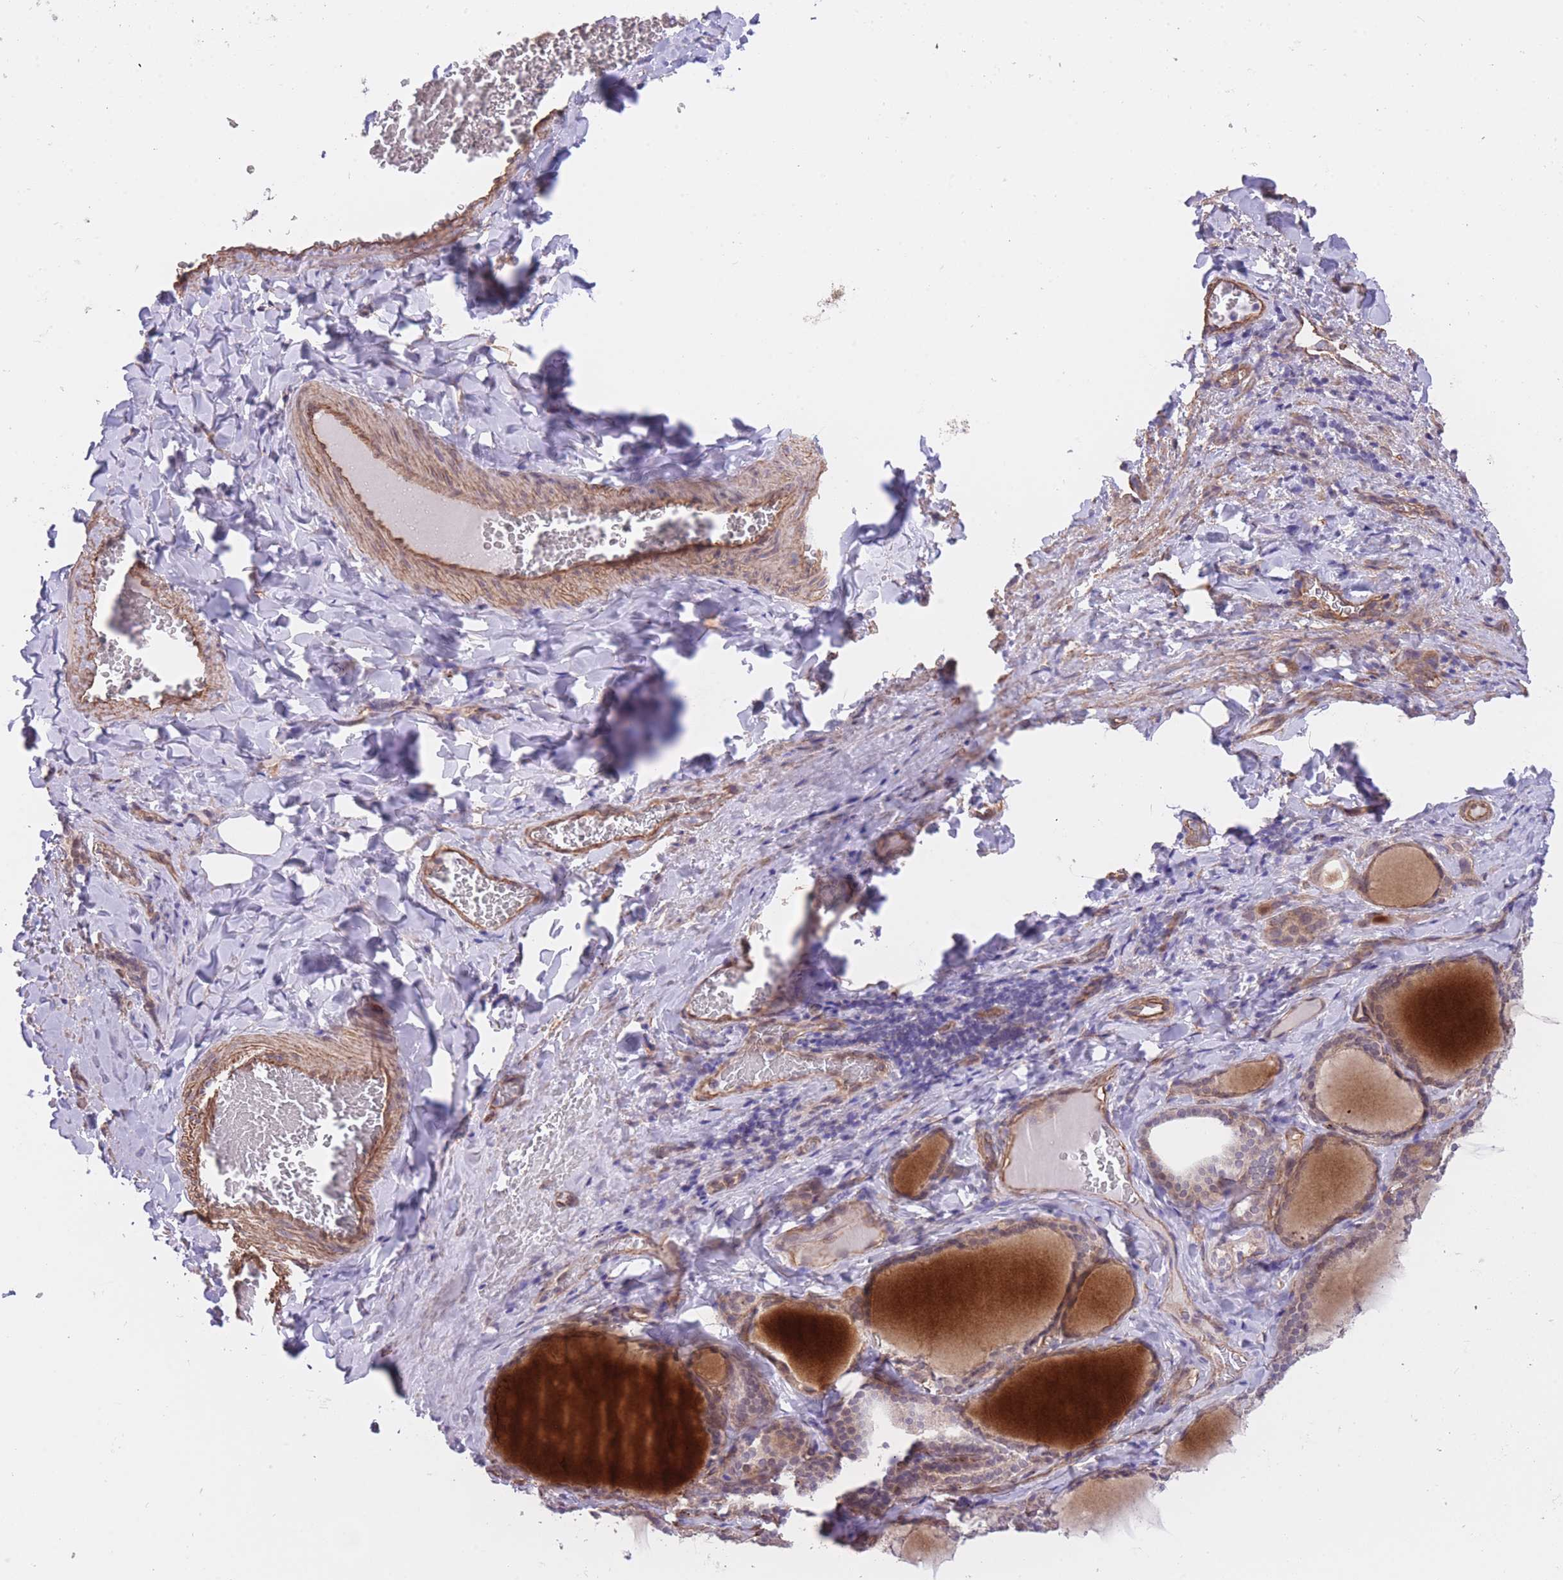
{"staining": {"intensity": "weak", "quantity": ">75%", "location": "cytoplasmic/membranous"}, "tissue": "thyroid gland", "cell_type": "Glandular cells", "image_type": "normal", "snomed": [{"axis": "morphology", "description": "Normal tissue, NOS"}, {"axis": "topography", "description": "Thyroid gland"}], "caption": "Protein staining of unremarkable thyroid gland displays weak cytoplasmic/membranous staining in about >75% of glandular cells.", "gene": "QTRT1", "patient": {"sex": "female", "age": 31}}